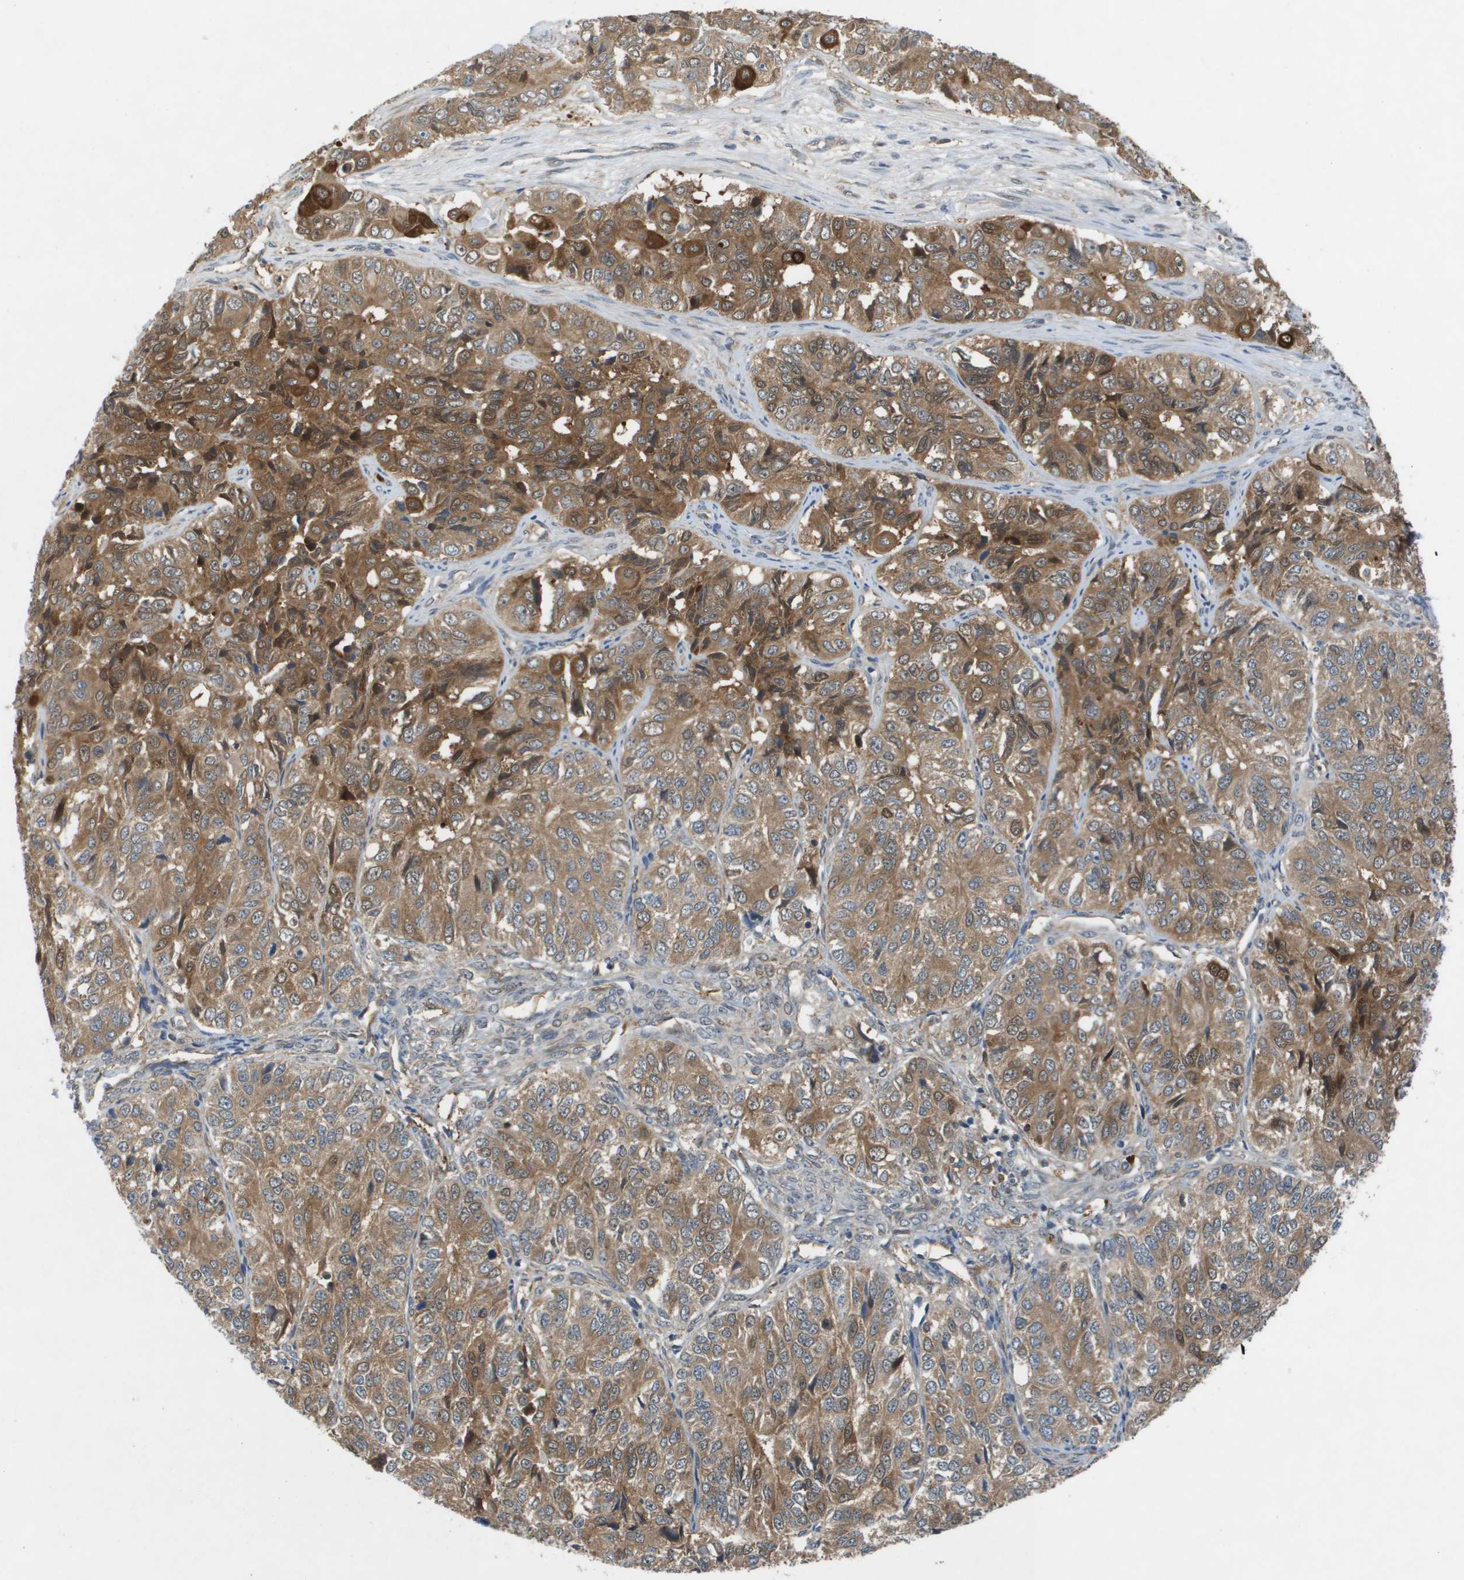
{"staining": {"intensity": "moderate", "quantity": ">75%", "location": "cytoplasmic/membranous"}, "tissue": "ovarian cancer", "cell_type": "Tumor cells", "image_type": "cancer", "snomed": [{"axis": "morphology", "description": "Carcinoma, endometroid"}, {"axis": "topography", "description": "Ovary"}], "caption": "Human ovarian endometroid carcinoma stained for a protein (brown) demonstrates moderate cytoplasmic/membranous positive positivity in approximately >75% of tumor cells.", "gene": "PALD1", "patient": {"sex": "female", "age": 51}}